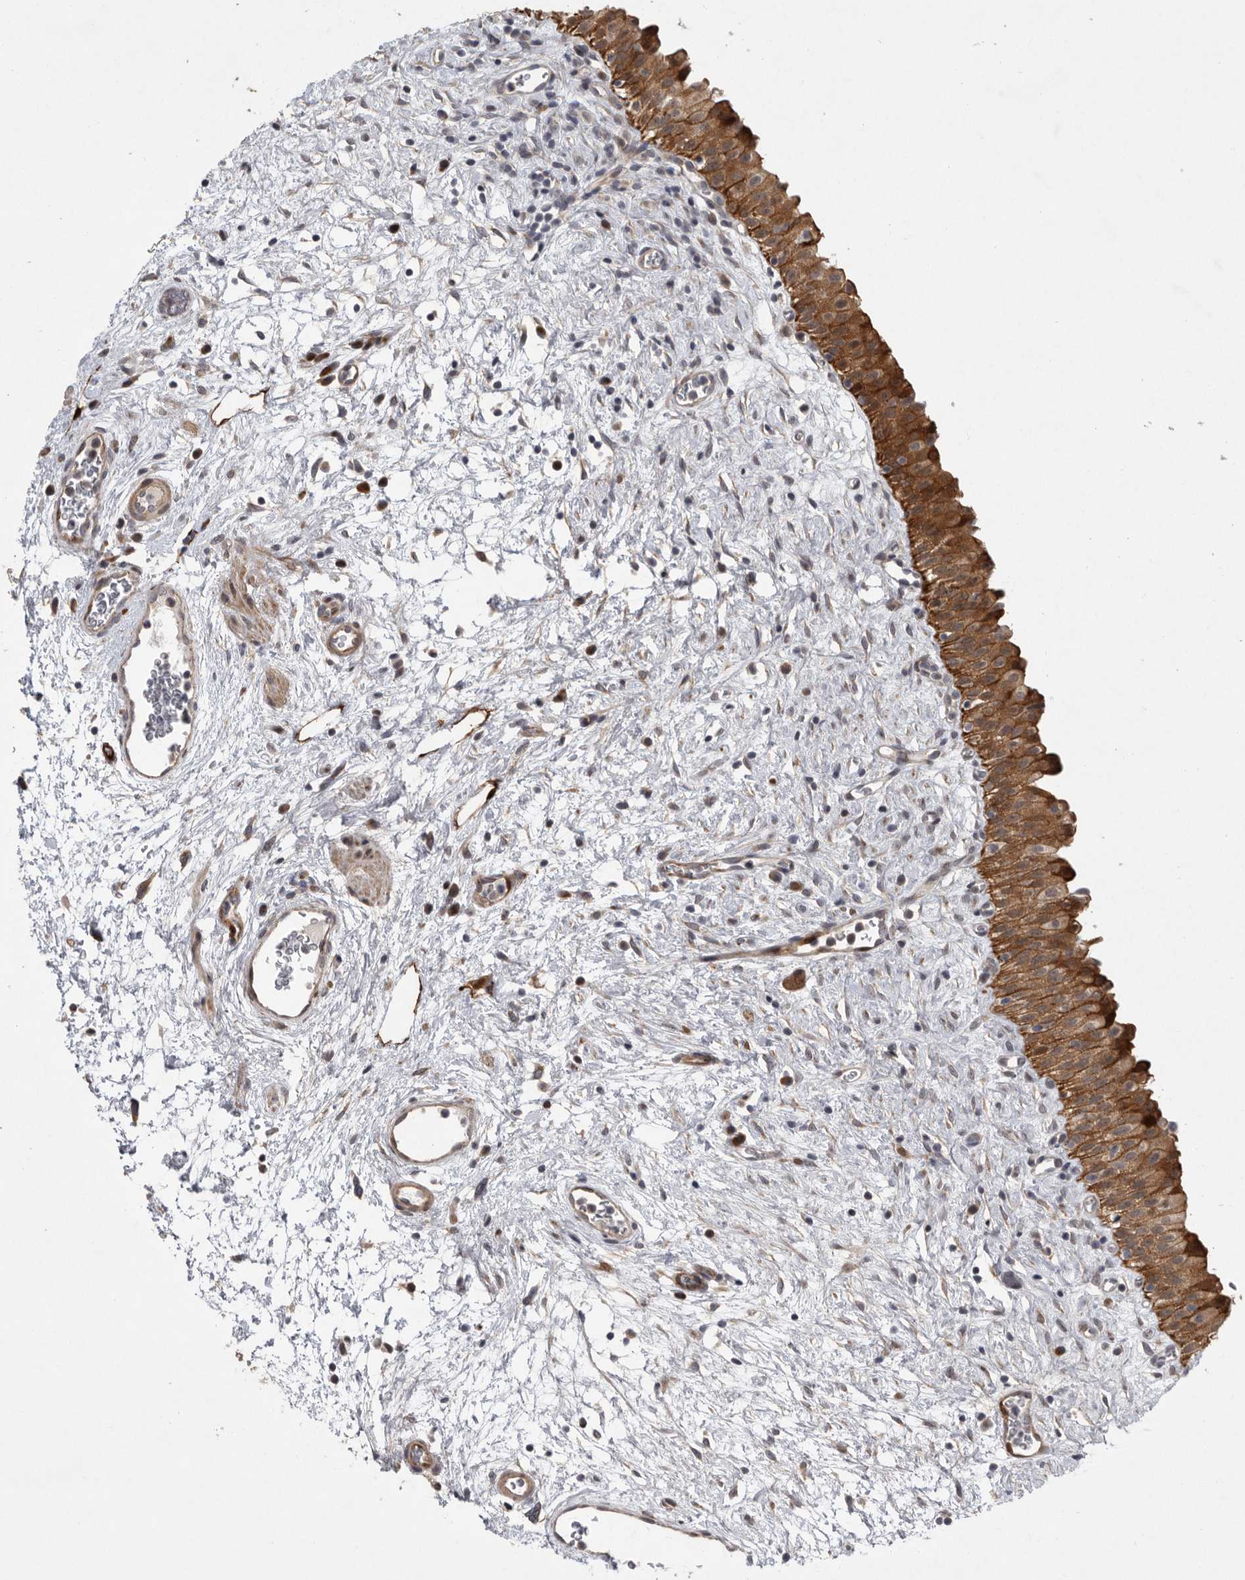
{"staining": {"intensity": "strong", "quantity": ">75%", "location": "cytoplasmic/membranous"}, "tissue": "urinary bladder", "cell_type": "Urothelial cells", "image_type": "normal", "snomed": [{"axis": "morphology", "description": "Normal tissue, NOS"}, {"axis": "topography", "description": "Urinary bladder"}], "caption": "The micrograph displays immunohistochemical staining of normal urinary bladder. There is strong cytoplasmic/membranous positivity is identified in approximately >75% of urothelial cells. The staining was performed using DAB, with brown indicating positive protein expression. Nuclei are stained blue with hematoxylin.", "gene": "MPDZ", "patient": {"sex": "male", "age": 82}}